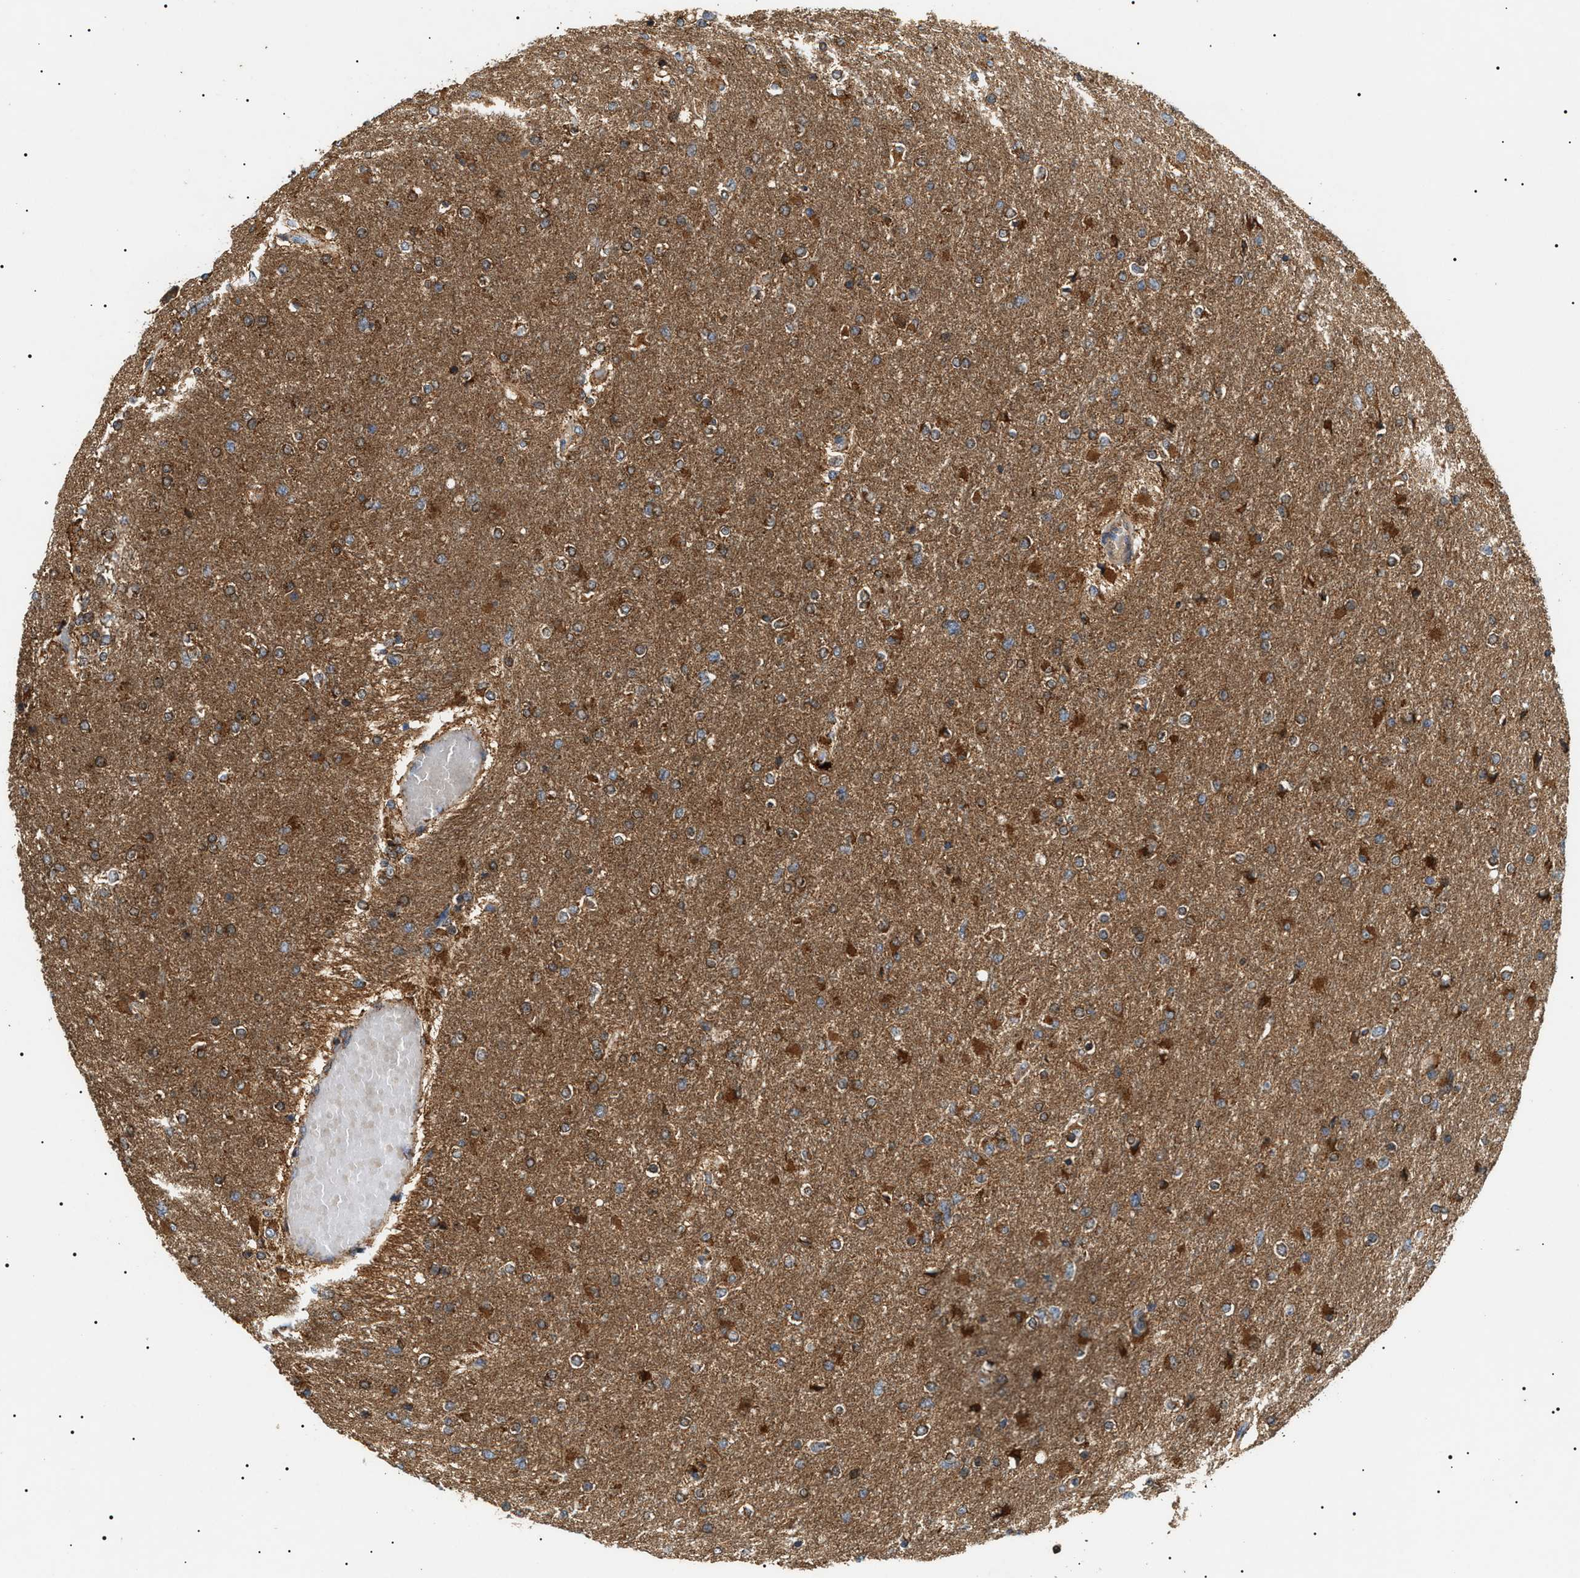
{"staining": {"intensity": "strong", "quantity": "25%-75%", "location": "cytoplasmic/membranous"}, "tissue": "glioma", "cell_type": "Tumor cells", "image_type": "cancer", "snomed": [{"axis": "morphology", "description": "Glioma, malignant, High grade"}, {"axis": "topography", "description": "Cerebral cortex"}], "caption": "DAB immunohistochemical staining of human malignant high-grade glioma exhibits strong cytoplasmic/membranous protein staining in about 25%-75% of tumor cells. The protein of interest is shown in brown color, while the nuclei are stained blue.", "gene": "ZBTB26", "patient": {"sex": "female", "age": 36}}